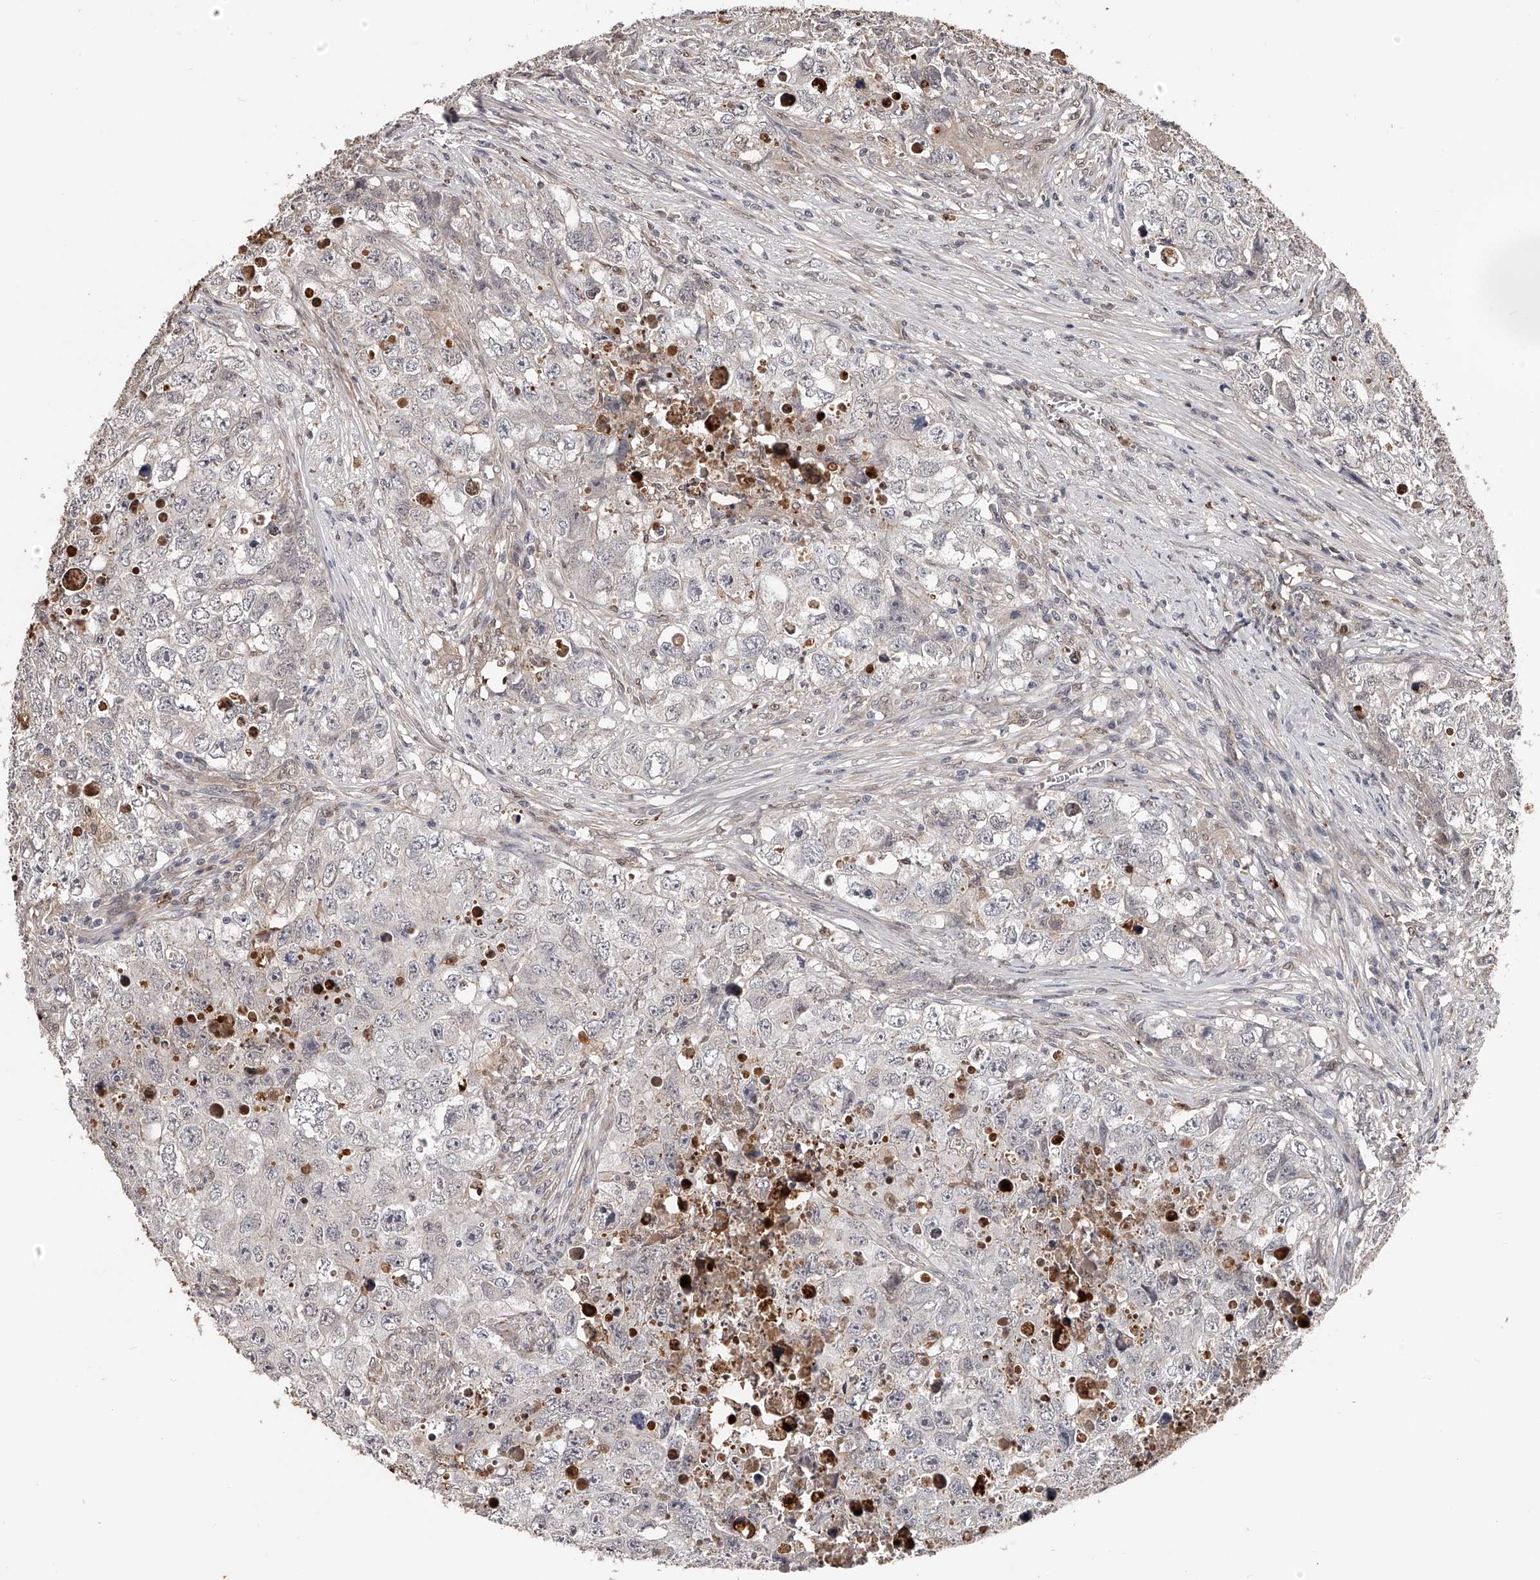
{"staining": {"intensity": "negative", "quantity": "none", "location": "none"}, "tissue": "testis cancer", "cell_type": "Tumor cells", "image_type": "cancer", "snomed": [{"axis": "morphology", "description": "Seminoma, NOS"}, {"axis": "morphology", "description": "Carcinoma, Embryonal, NOS"}, {"axis": "topography", "description": "Testis"}], "caption": "An immunohistochemistry (IHC) image of testis embryonal carcinoma is shown. There is no staining in tumor cells of testis embryonal carcinoma.", "gene": "URGCP", "patient": {"sex": "male", "age": 43}}